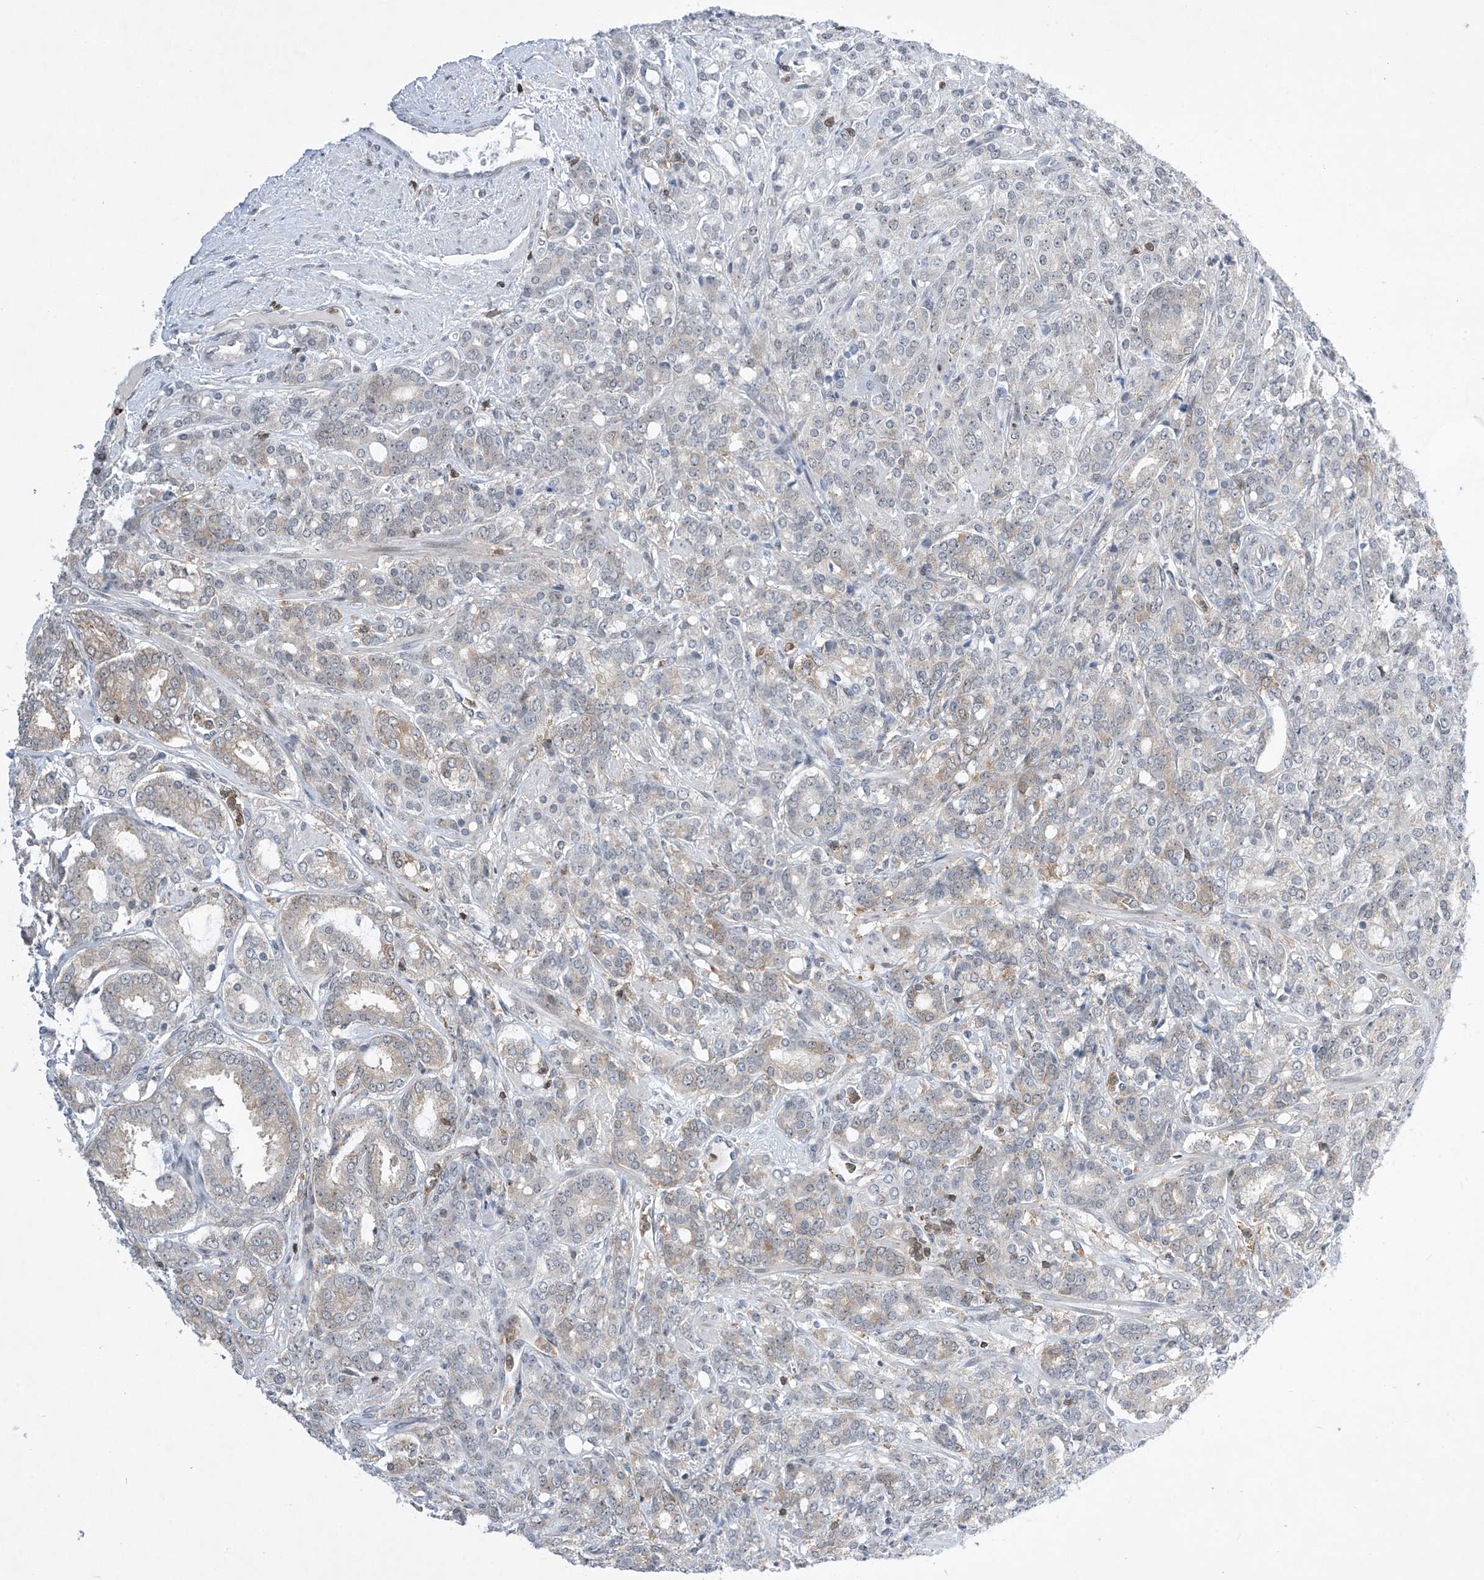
{"staining": {"intensity": "weak", "quantity": "<25%", "location": "cytoplasmic/membranous"}, "tissue": "prostate cancer", "cell_type": "Tumor cells", "image_type": "cancer", "snomed": [{"axis": "morphology", "description": "Adenocarcinoma, High grade"}, {"axis": "topography", "description": "Prostate"}], "caption": "A photomicrograph of human prostate cancer is negative for staining in tumor cells. The staining is performed using DAB brown chromogen with nuclei counter-stained in using hematoxylin.", "gene": "MSL3", "patient": {"sex": "male", "age": 62}}